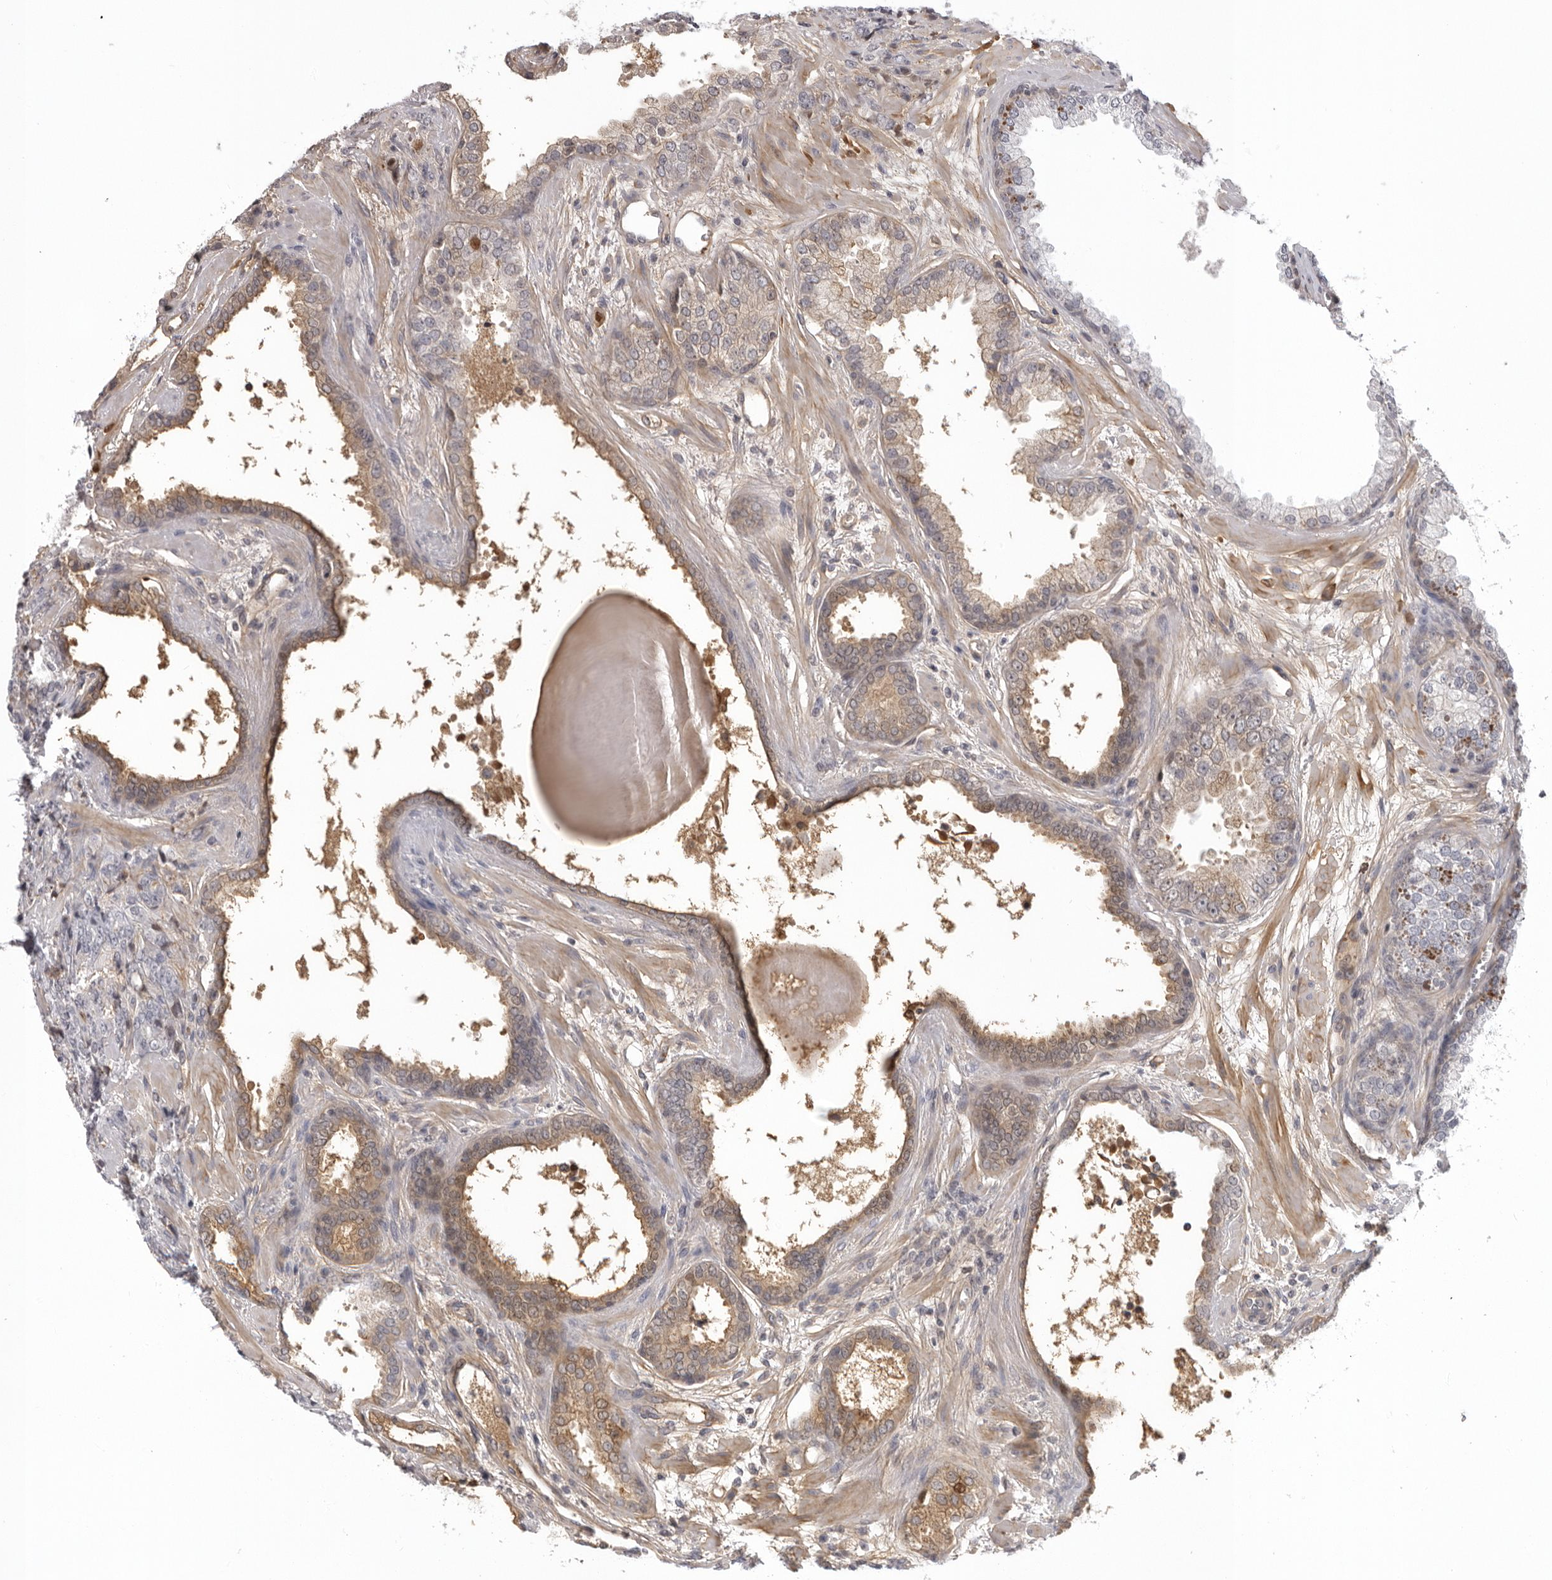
{"staining": {"intensity": "weak", "quantity": "25%-75%", "location": "cytoplasmic/membranous"}, "tissue": "prostate cancer", "cell_type": "Tumor cells", "image_type": "cancer", "snomed": [{"axis": "morphology", "description": "Adenocarcinoma, High grade"}, {"axis": "topography", "description": "Prostate"}], "caption": "A photomicrograph of prostate high-grade adenocarcinoma stained for a protein reveals weak cytoplasmic/membranous brown staining in tumor cells.", "gene": "PLEKHF2", "patient": {"sex": "male", "age": 62}}